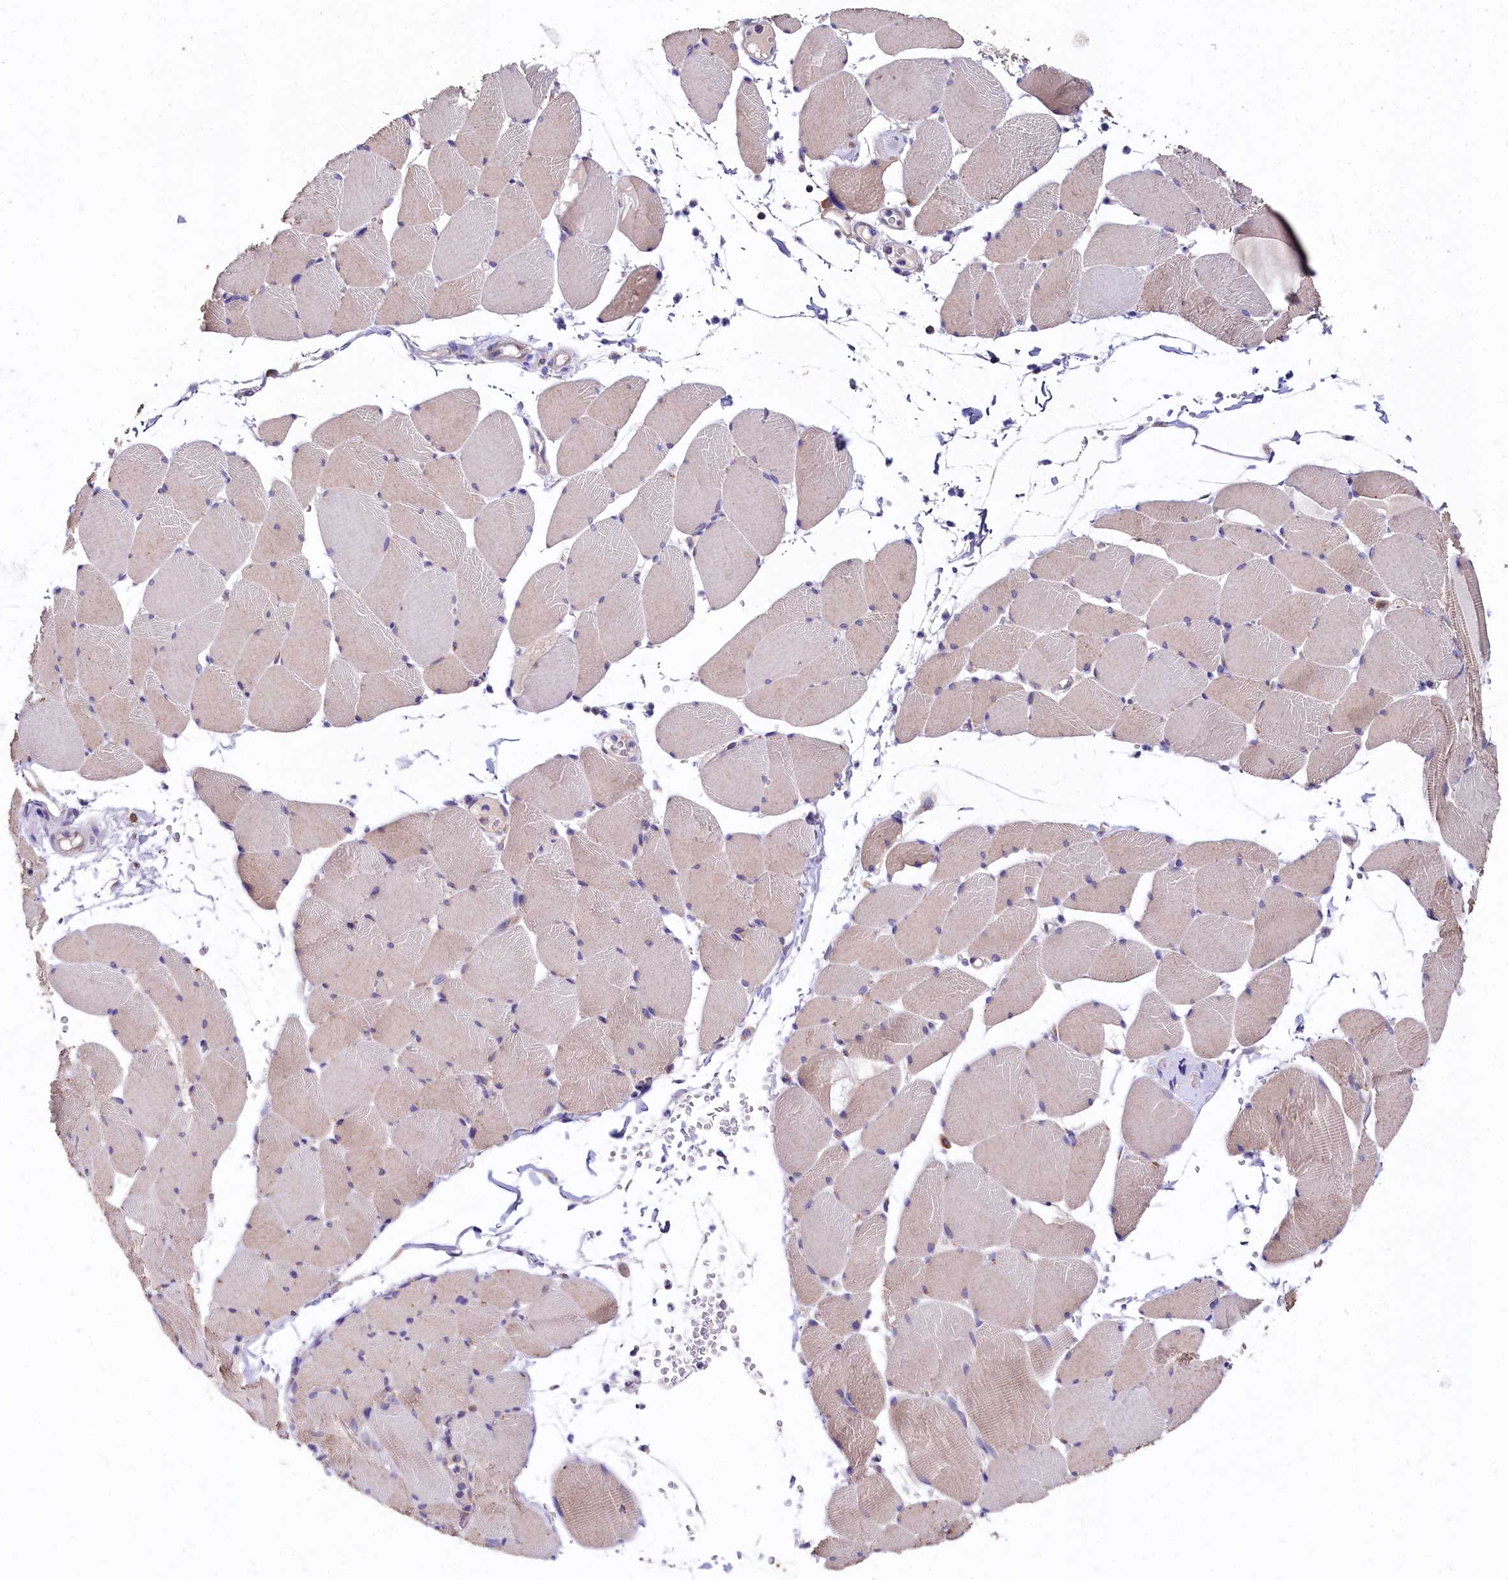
{"staining": {"intensity": "weak", "quantity": "<25%", "location": "cytoplasmic/membranous"}, "tissue": "skeletal muscle", "cell_type": "Myocytes", "image_type": "normal", "snomed": [{"axis": "morphology", "description": "Normal tissue, NOS"}, {"axis": "topography", "description": "Skeletal muscle"}, {"axis": "topography", "description": "Head-Neck"}], "caption": "A high-resolution histopathology image shows immunohistochemistry (IHC) staining of unremarkable skeletal muscle, which displays no significant expression in myocytes. (Immunohistochemistry, brightfield microscopy, high magnification).", "gene": "QARS1", "patient": {"sex": "male", "age": 66}}